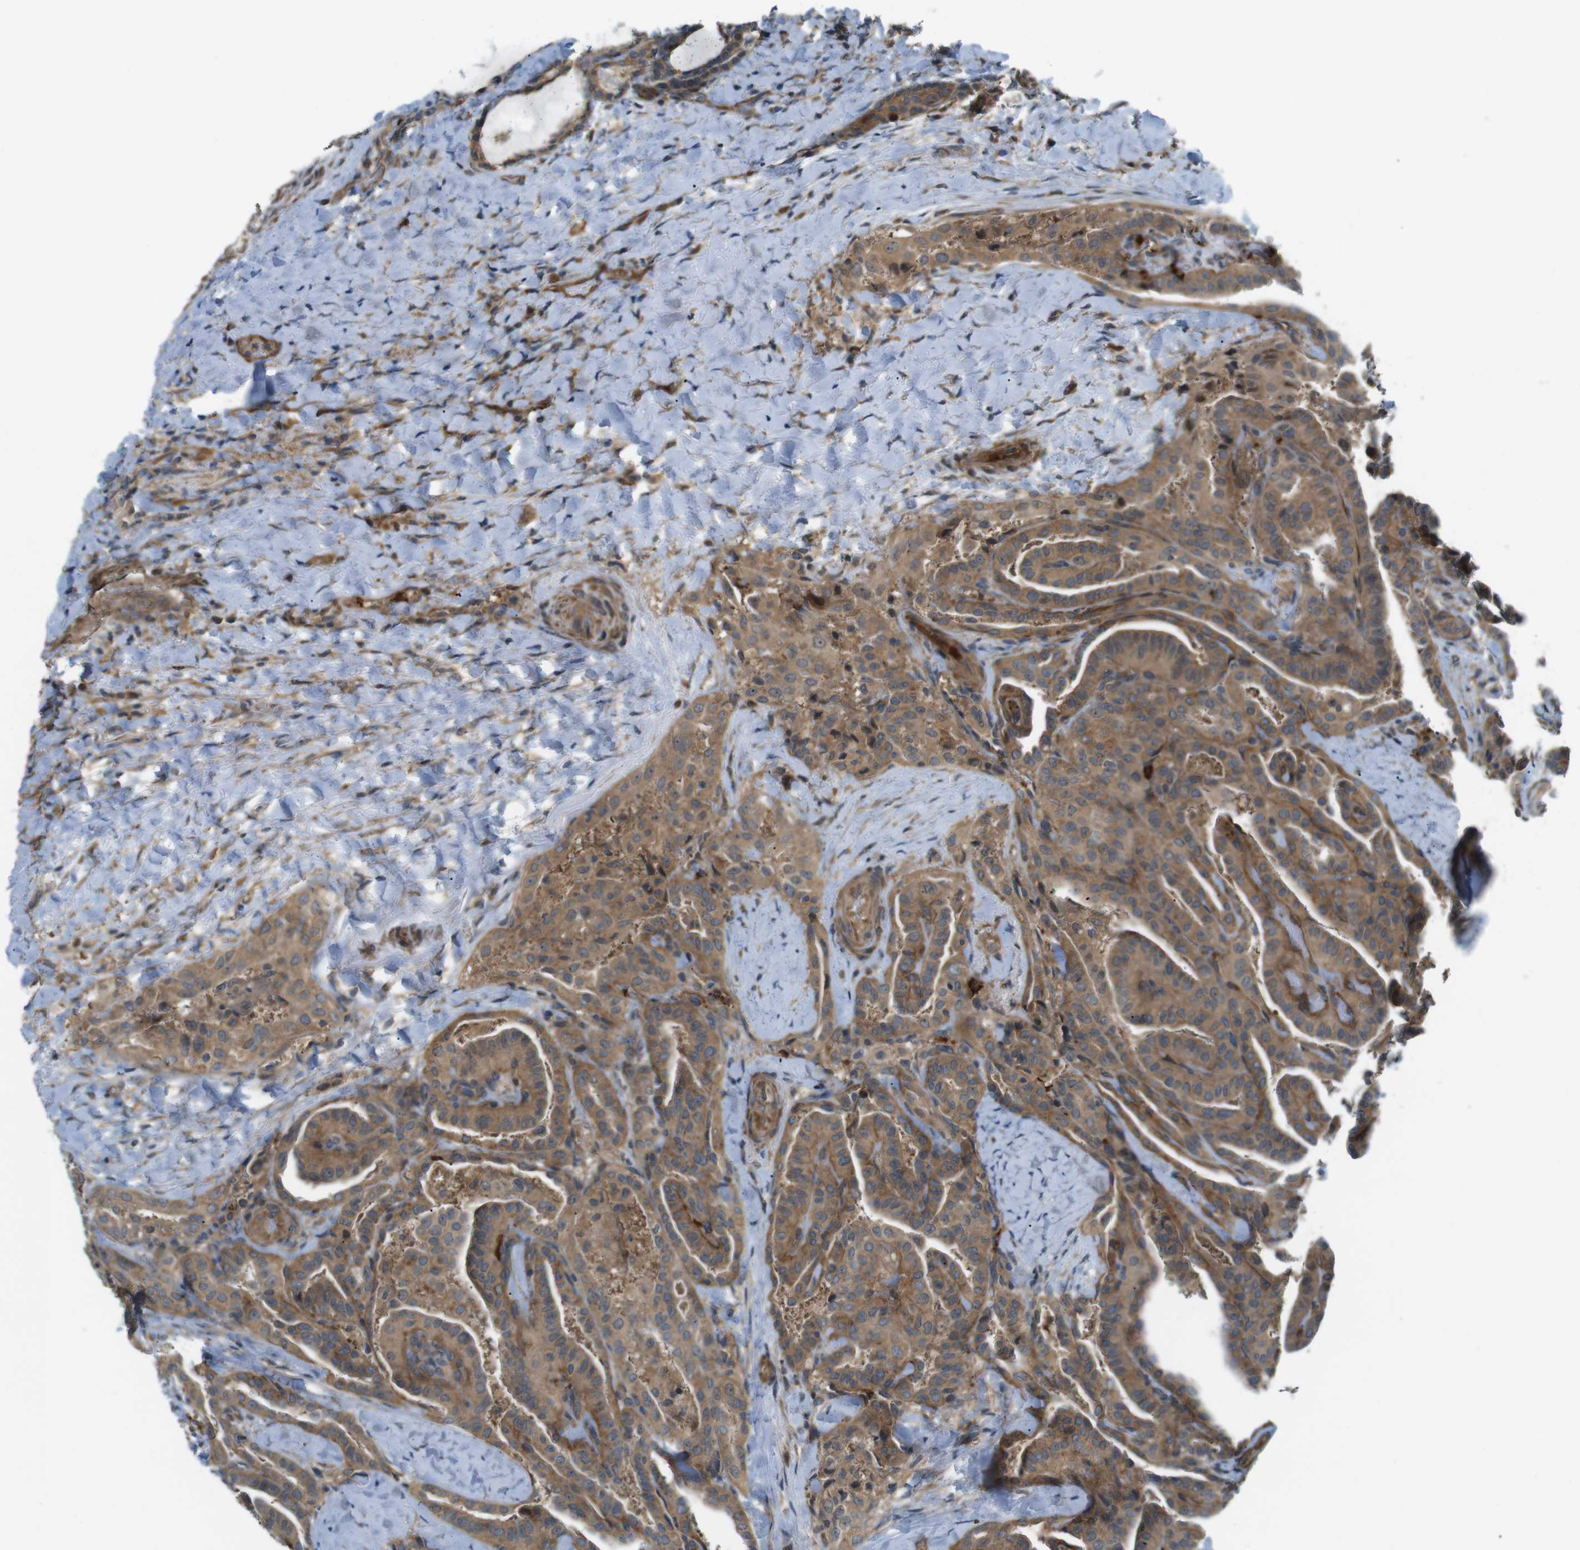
{"staining": {"intensity": "moderate", "quantity": ">75%", "location": "cytoplasmic/membranous"}, "tissue": "thyroid cancer", "cell_type": "Tumor cells", "image_type": "cancer", "snomed": [{"axis": "morphology", "description": "Papillary adenocarcinoma, NOS"}, {"axis": "topography", "description": "Thyroid gland"}], "caption": "Thyroid papillary adenocarcinoma stained for a protein (brown) reveals moderate cytoplasmic/membranous positive positivity in approximately >75% of tumor cells.", "gene": "TSC1", "patient": {"sex": "male", "age": 77}}